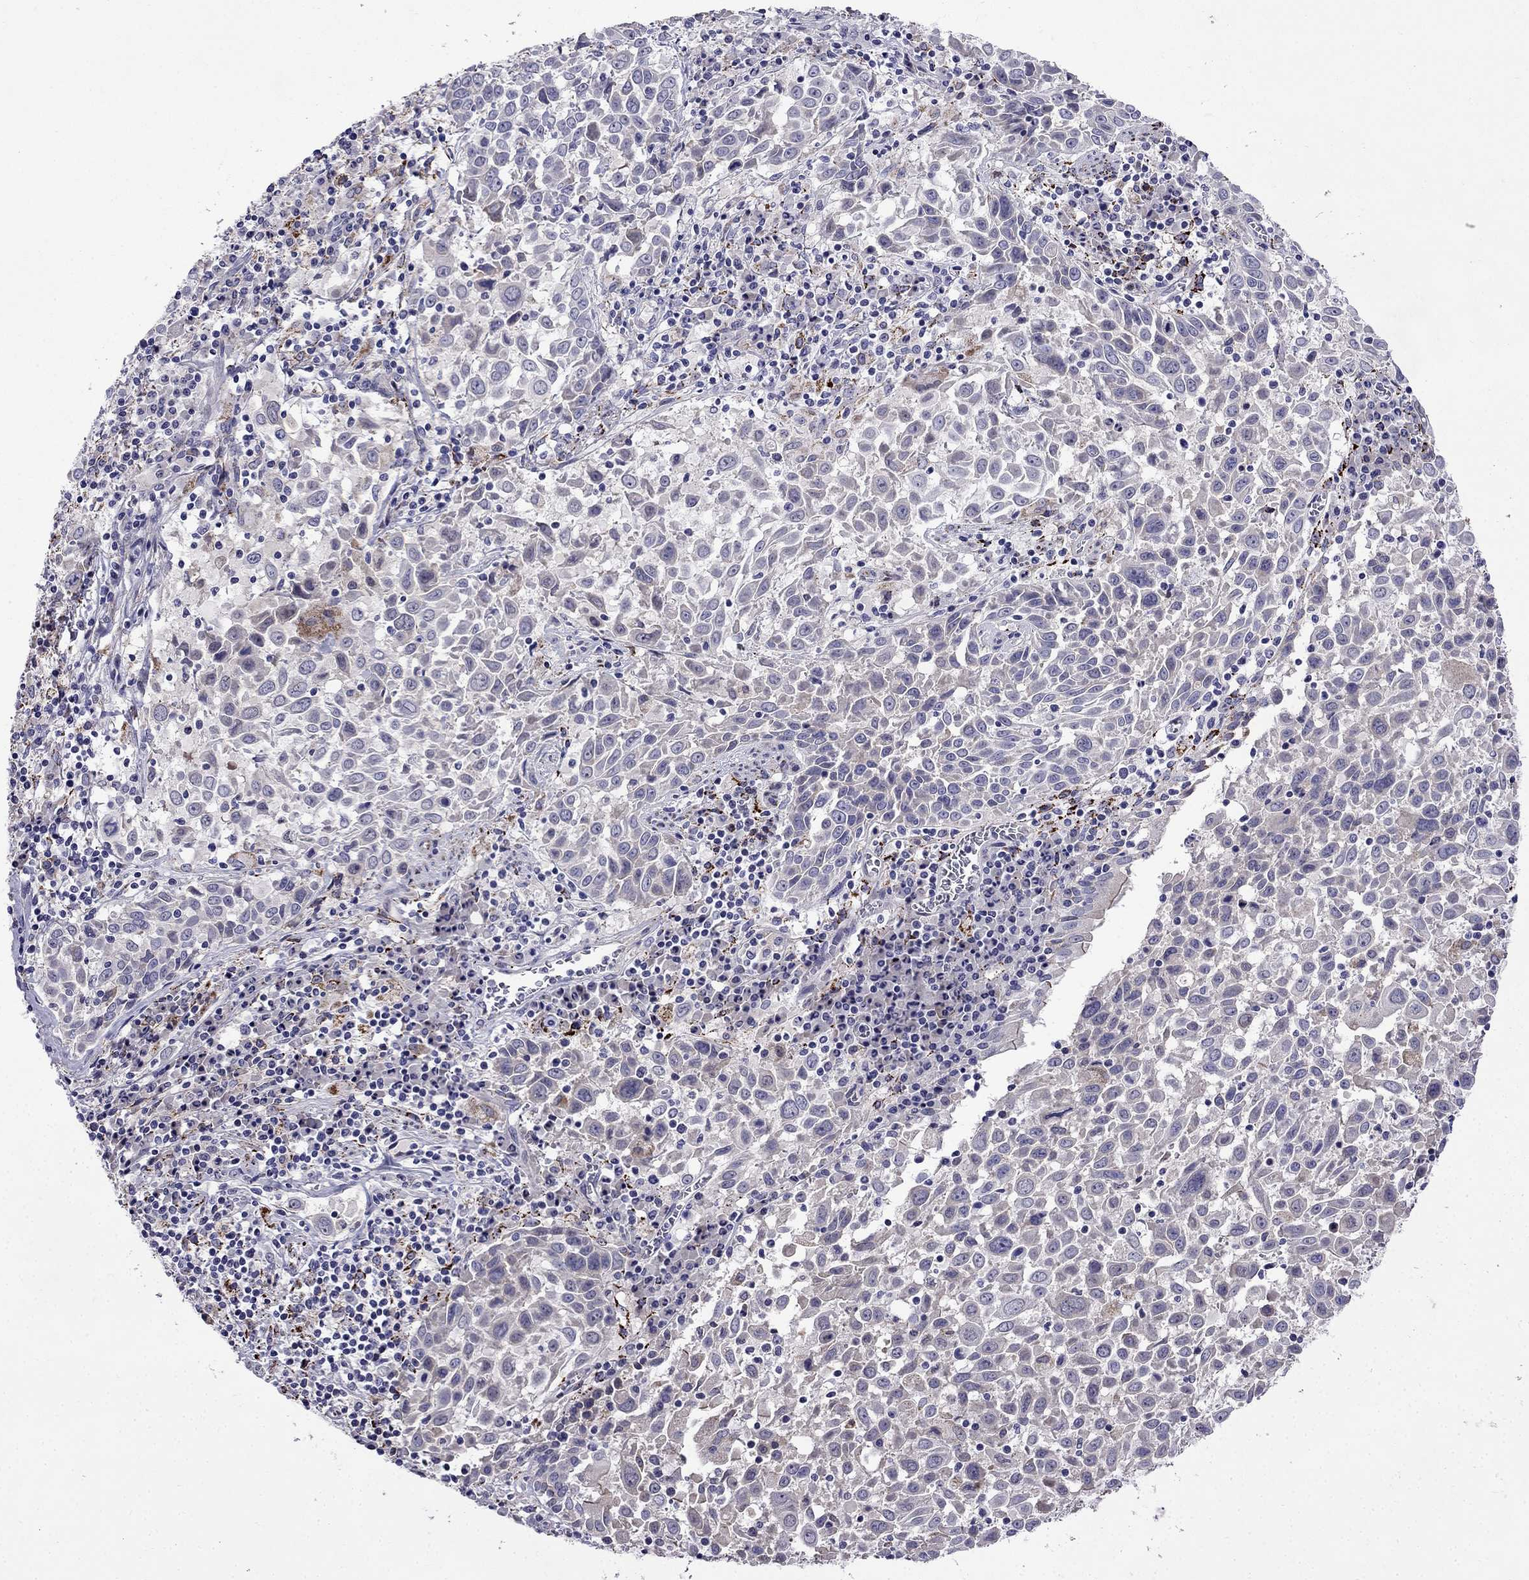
{"staining": {"intensity": "negative", "quantity": "none", "location": "none"}, "tissue": "lung cancer", "cell_type": "Tumor cells", "image_type": "cancer", "snomed": [{"axis": "morphology", "description": "Squamous cell carcinoma, NOS"}, {"axis": "topography", "description": "Lung"}], "caption": "Immunohistochemistry (IHC) photomicrograph of neoplastic tissue: human lung cancer (squamous cell carcinoma) stained with DAB (3,3'-diaminobenzidine) reveals no significant protein positivity in tumor cells.", "gene": "PI16", "patient": {"sex": "male", "age": 57}}